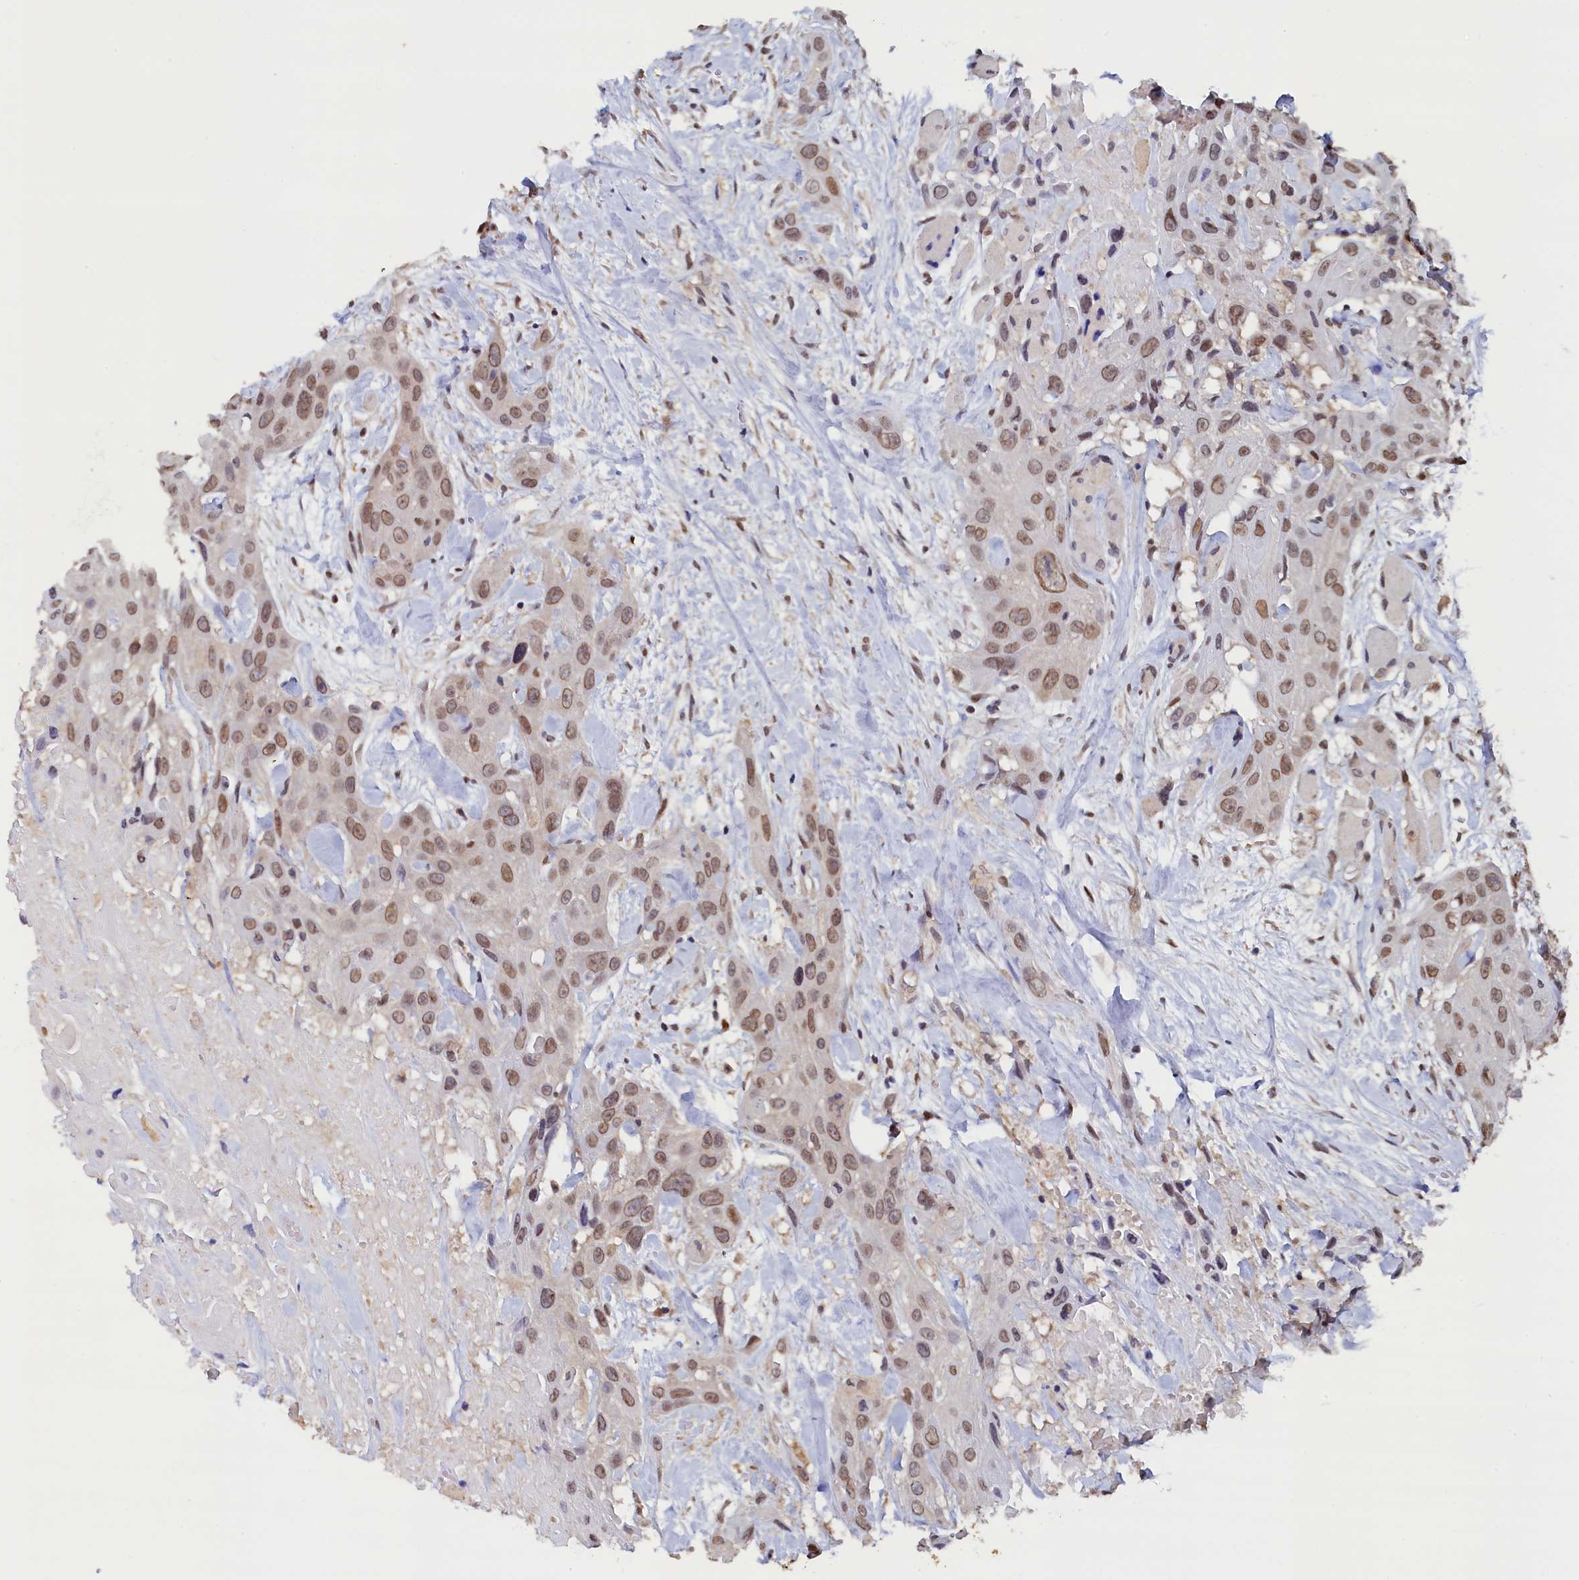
{"staining": {"intensity": "moderate", "quantity": ">75%", "location": "nuclear"}, "tissue": "head and neck cancer", "cell_type": "Tumor cells", "image_type": "cancer", "snomed": [{"axis": "morphology", "description": "Squamous cell carcinoma, NOS"}, {"axis": "topography", "description": "Head-Neck"}], "caption": "This is an image of IHC staining of head and neck squamous cell carcinoma, which shows moderate positivity in the nuclear of tumor cells.", "gene": "AHCY", "patient": {"sex": "male", "age": 81}}